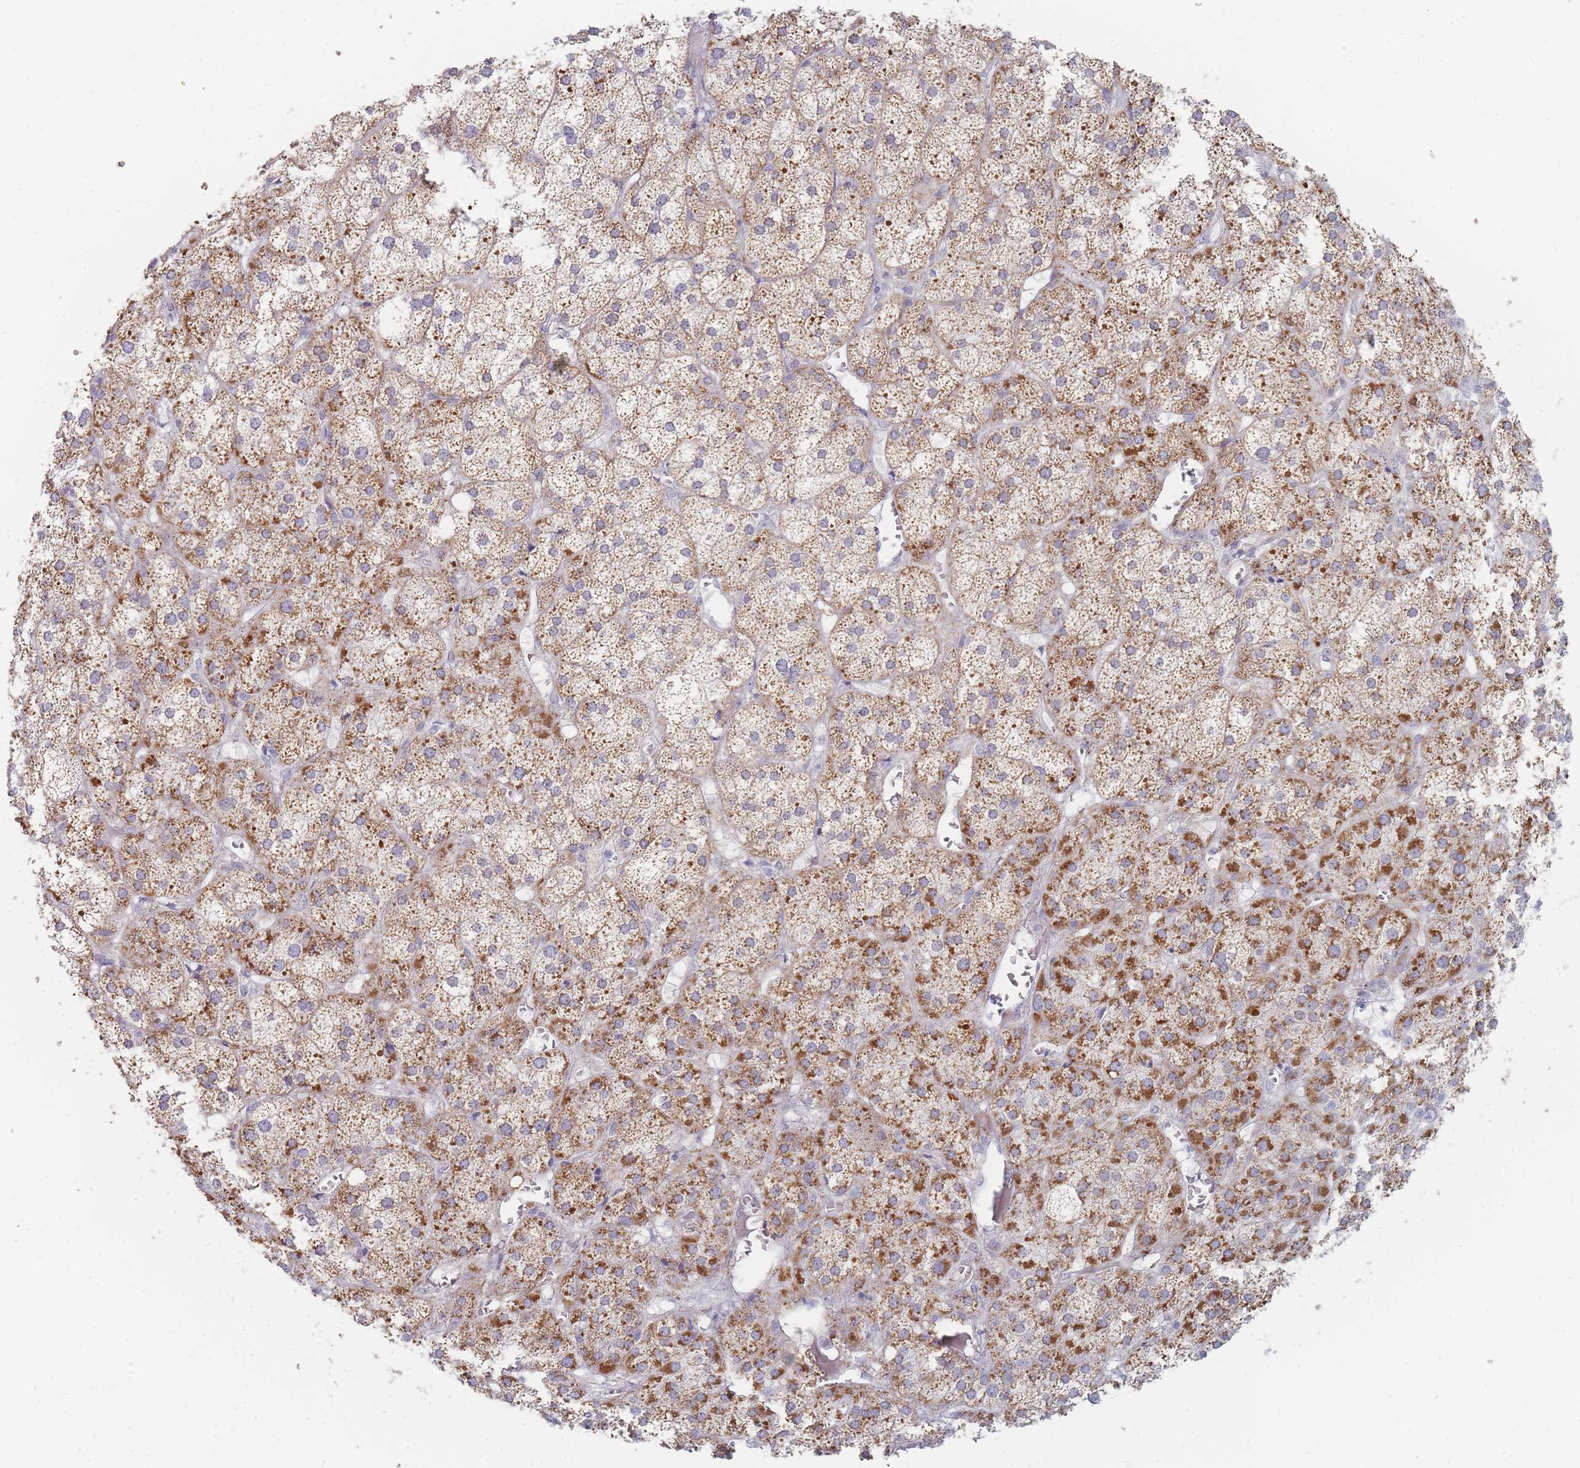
{"staining": {"intensity": "moderate", "quantity": ">75%", "location": "cytoplasmic/membranous"}, "tissue": "adrenal gland", "cell_type": "Glandular cells", "image_type": "normal", "snomed": [{"axis": "morphology", "description": "Normal tissue, NOS"}, {"axis": "topography", "description": "Adrenal gland"}], "caption": "DAB (3,3'-diaminobenzidine) immunohistochemical staining of benign adrenal gland shows moderate cytoplasmic/membranous protein positivity in approximately >75% of glandular cells.", "gene": "RNF8", "patient": {"sex": "female", "age": 61}}